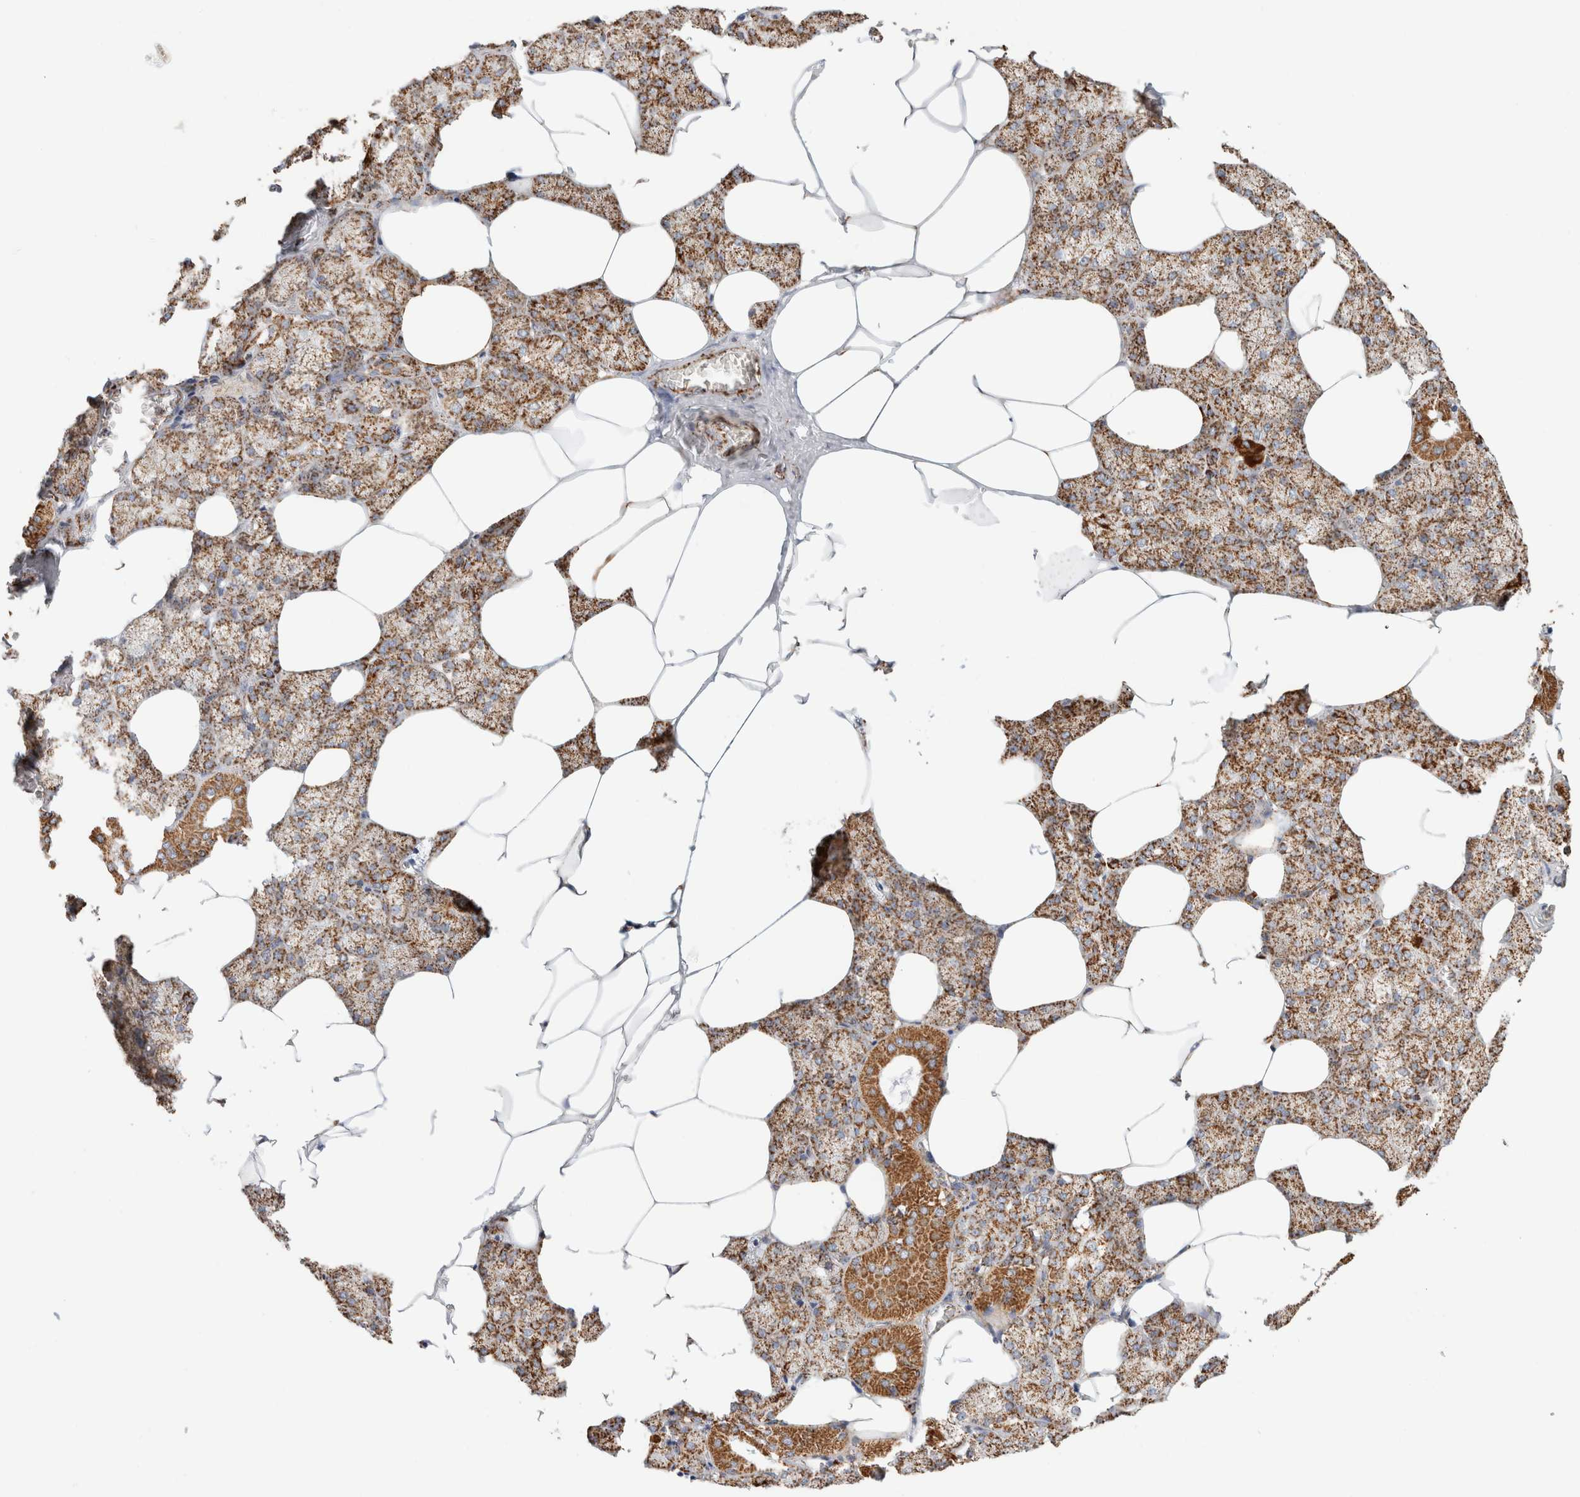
{"staining": {"intensity": "moderate", "quantity": ">75%", "location": "cytoplasmic/membranous"}, "tissue": "salivary gland", "cell_type": "Glandular cells", "image_type": "normal", "snomed": [{"axis": "morphology", "description": "Normal tissue, NOS"}, {"axis": "topography", "description": "Salivary gland"}], "caption": "Immunohistochemistry photomicrograph of benign salivary gland: human salivary gland stained using IHC demonstrates medium levels of moderate protein expression localized specifically in the cytoplasmic/membranous of glandular cells, appearing as a cytoplasmic/membranous brown color.", "gene": "C1QBP", "patient": {"sex": "male", "age": 62}}